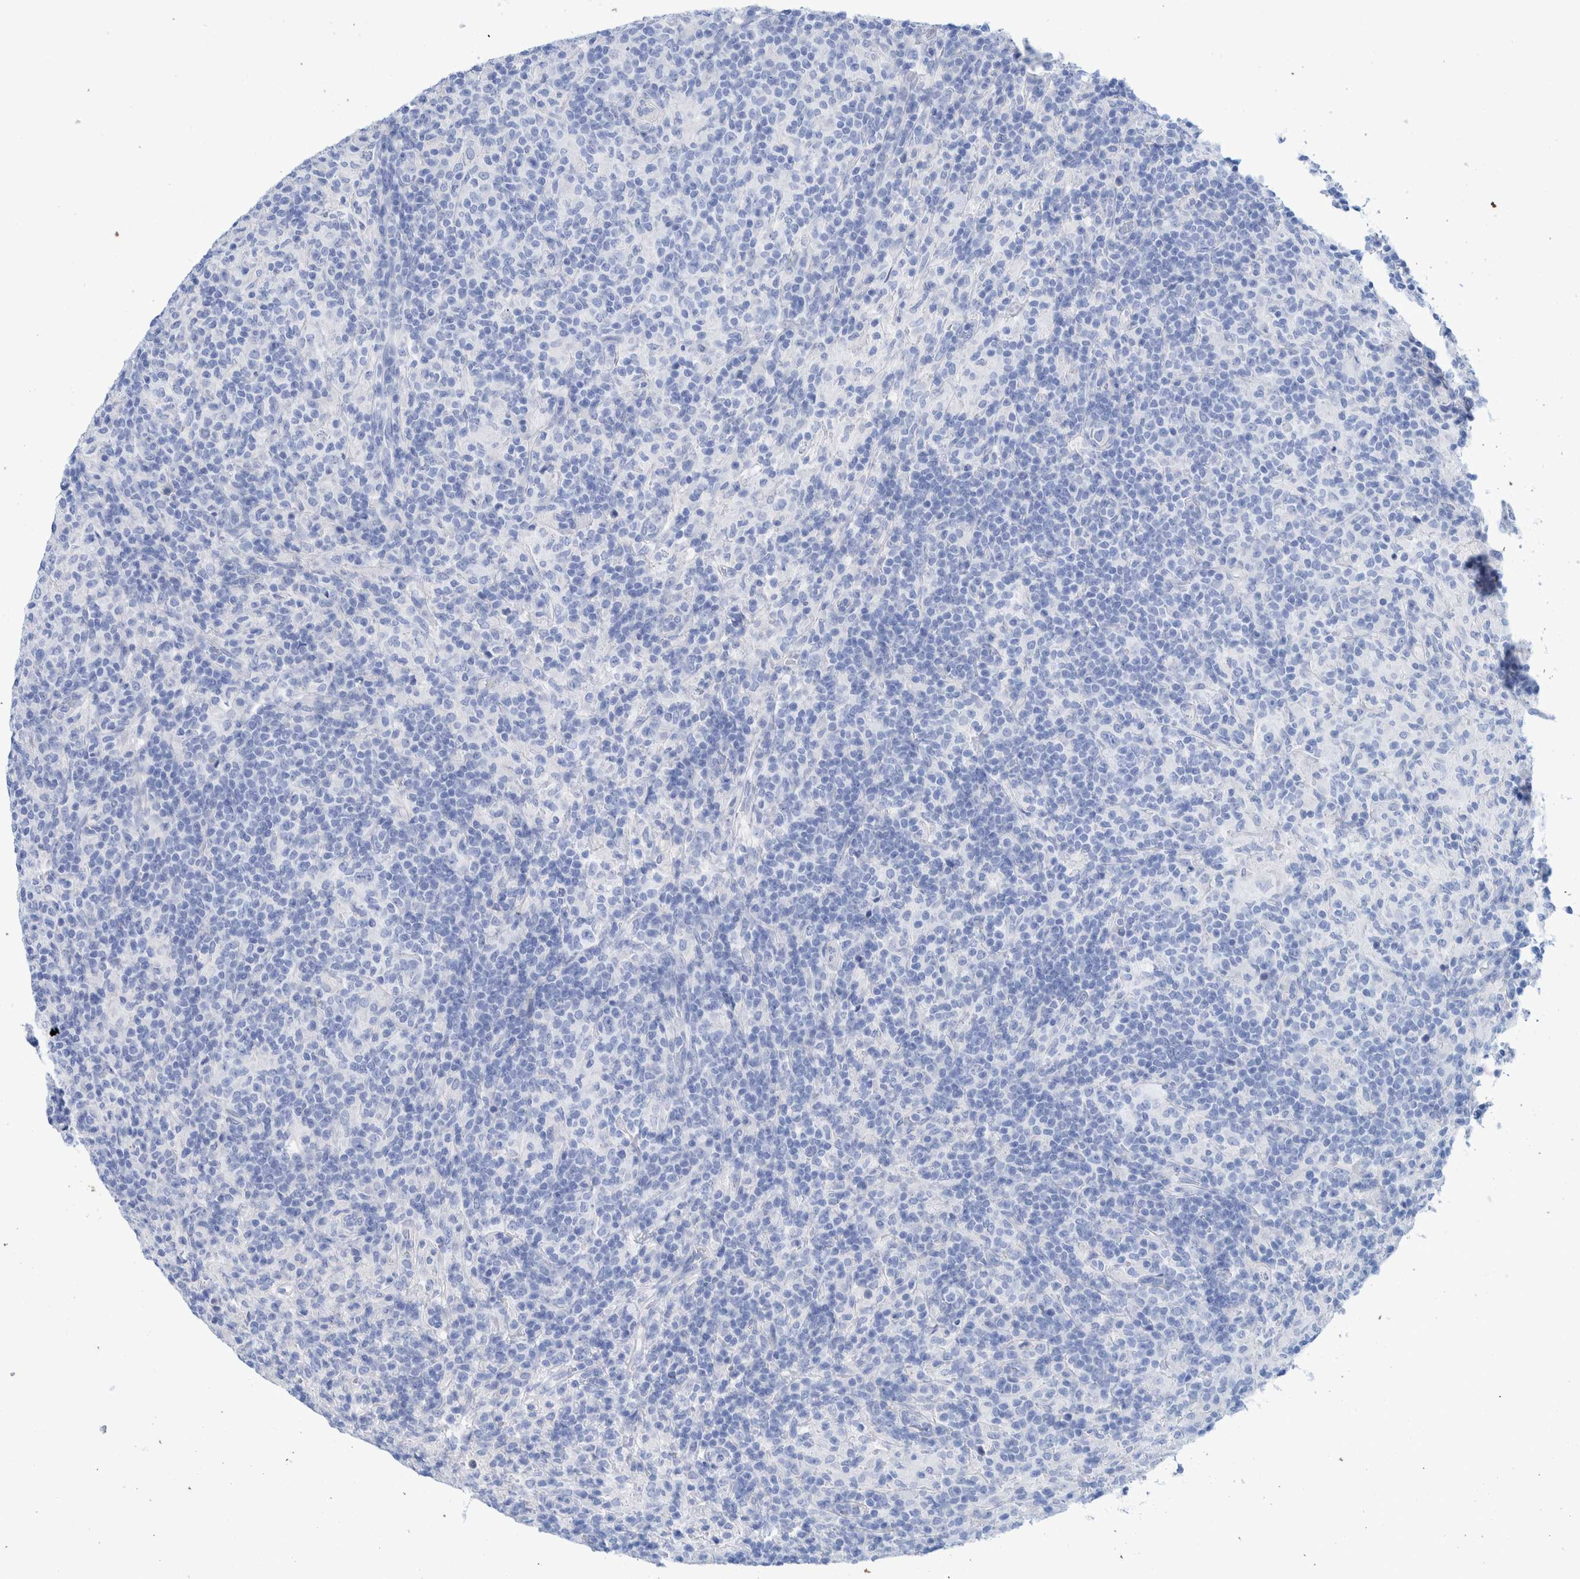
{"staining": {"intensity": "negative", "quantity": "none", "location": "none"}, "tissue": "lymphoma", "cell_type": "Tumor cells", "image_type": "cancer", "snomed": [{"axis": "morphology", "description": "Hodgkin's disease, NOS"}, {"axis": "topography", "description": "Lymph node"}], "caption": "A high-resolution micrograph shows immunohistochemistry (IHC) staining of Hodgkin's disease, which exhibits no significant staining in tumor cells.", "gene": "PERP", "patient": {"sex": "male", "age": 70}}